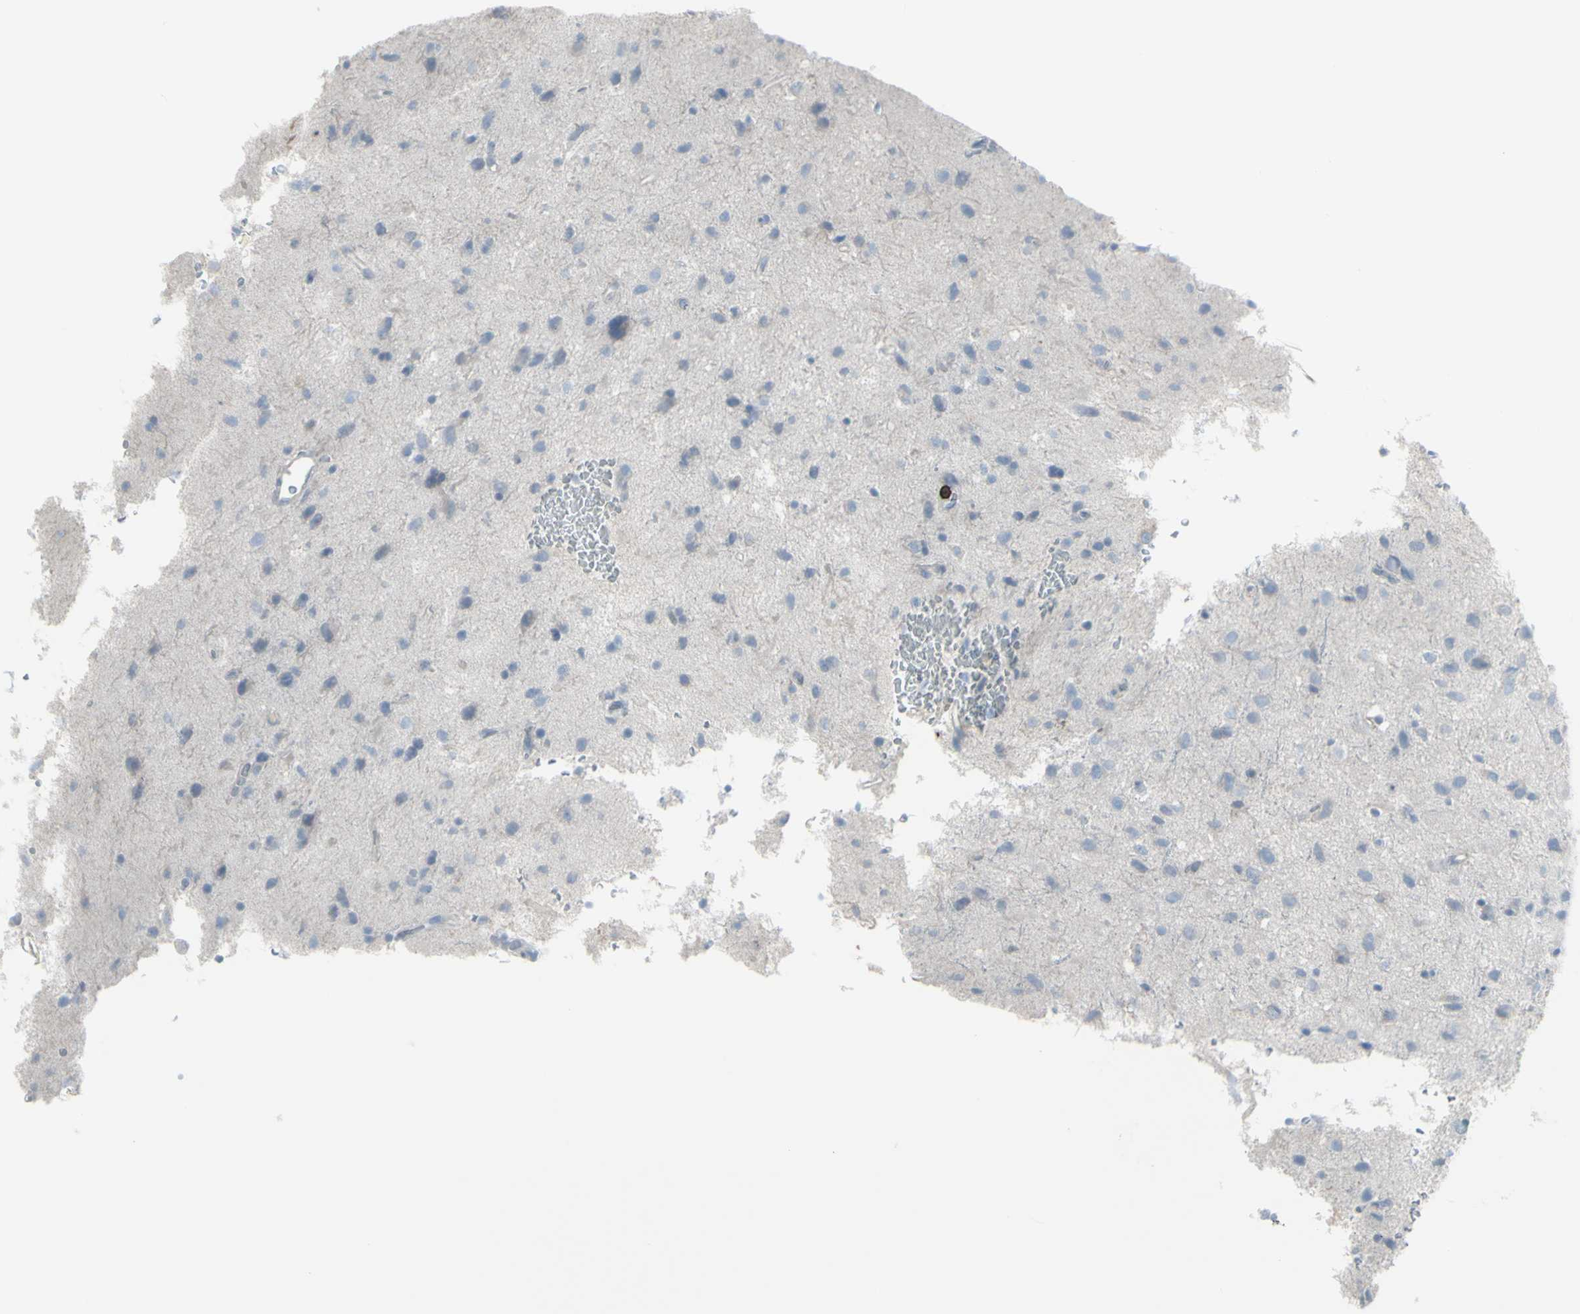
{"staining": {"intensity": "negative", "quantity": "none", "location": "none"}, "tissue": "glioma", "cell_type": "Tumor cells", "image_type": "cancer", "snomed": [{"axis": "morphology", "description": "Glioma, malignant, Low grade"}, {"axis": "topography", "description": "Brain"}], "caption": "There is no significant positivity in tumor cells of malignant low-grade glioma. (DAB IHC visualized using brightfield microscopy, high magnification).", "gene": "CD247", "patient": {"sex": "male", "age": 77}}